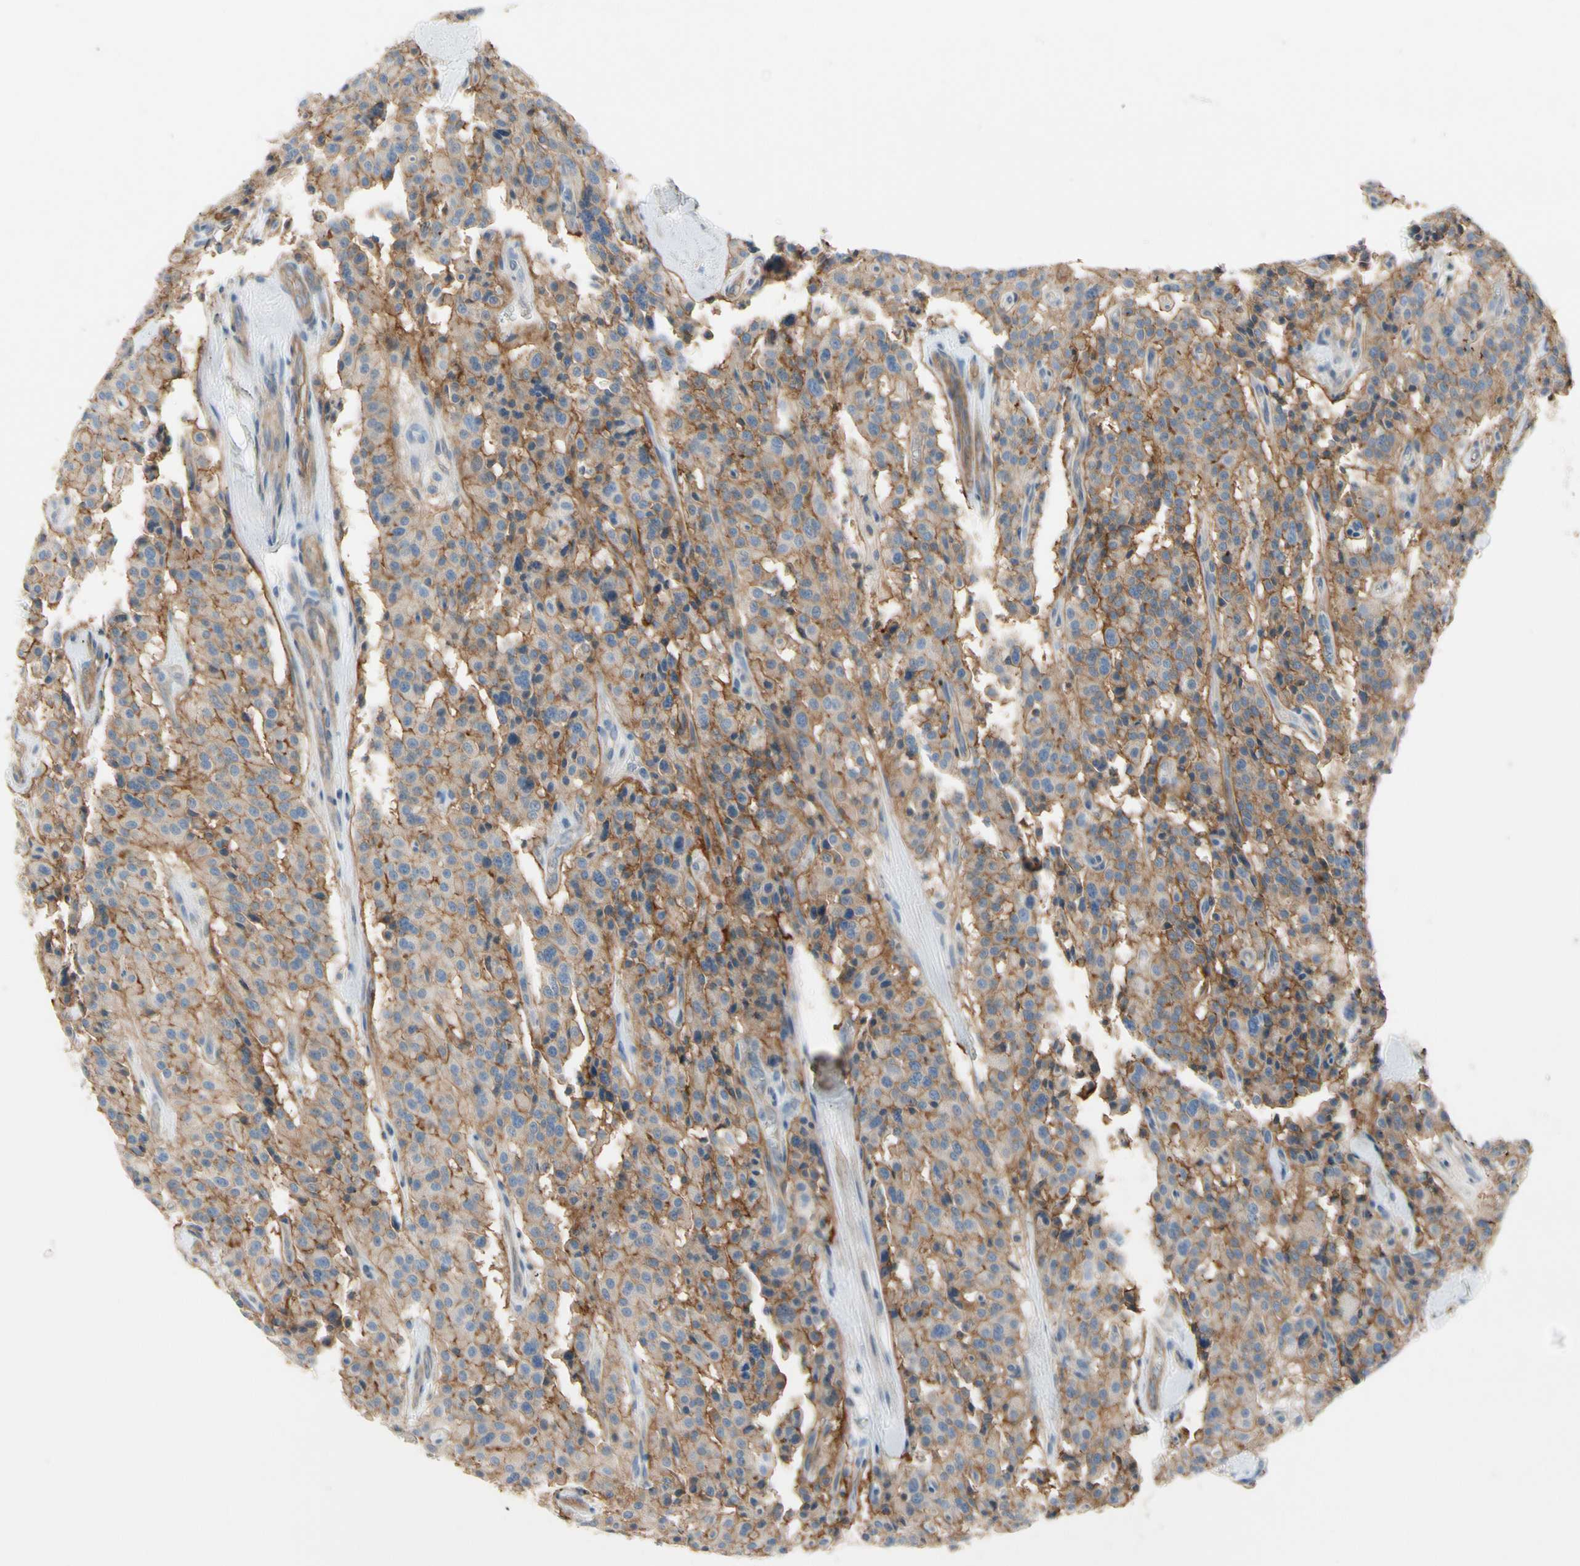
{"staining": {"intensity": "moderate", "quantity": ">75%", "location": "cytoplasmic/membranous"}, "tissue": "carcinoid", "cell_type": "Tumor cells", "image_type": "cancer", "snomed": [{"axis": "morphology", "description": "Carcinoid, malignant, NOS"}, {"axis": "topography", "description": "Lung"}], "caption": "A brown stain highlights moderate cytoplasmic/membranous expression of a protein in human carcinoid tumor cells.", "gene": "ITGA3", "patient": {"sex": "male", "age": 30}}